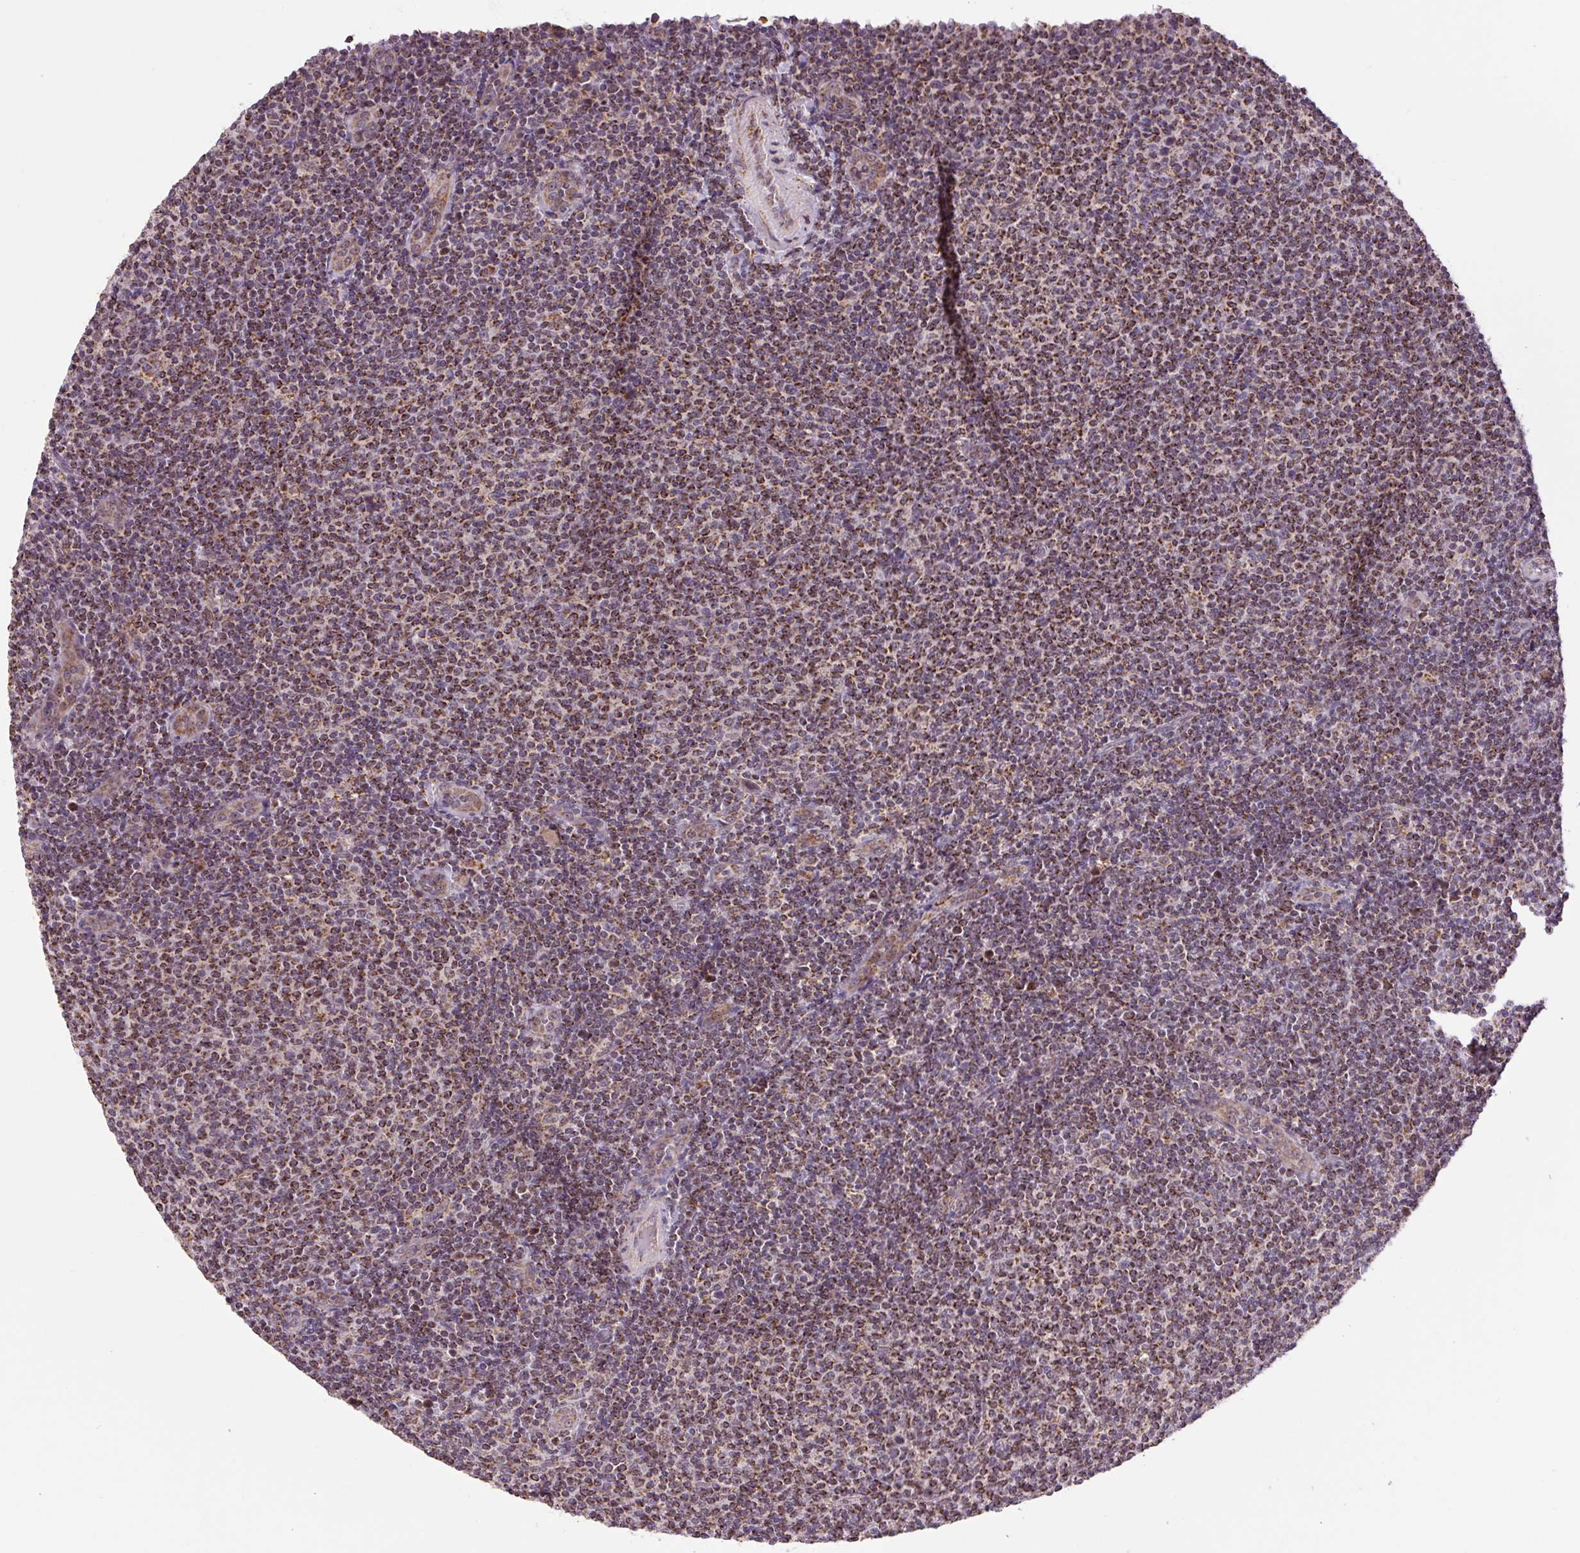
{"staining": {"intensity": "strong", "quantity": ">75%", "location": "cytoplasmic/membranous"}, "tissue": "lymphoma", "cell_type": "Tumor cells", "image_type": "cancer", "snomed": [{"axis": "morphology", "description": "Malignant lymphoma, non-Hodgkin's type, Low grade"}, {"axis": "topography", "description": "Lymph node"}], "caption": "Lymphoma was stained to show a protein in brown. There is high levels of strong cytoplasmic/membranous expression in about >75% of tumor cells.", "gene": "MFSD9", "patient": {"sex": "male", "age": 66}}